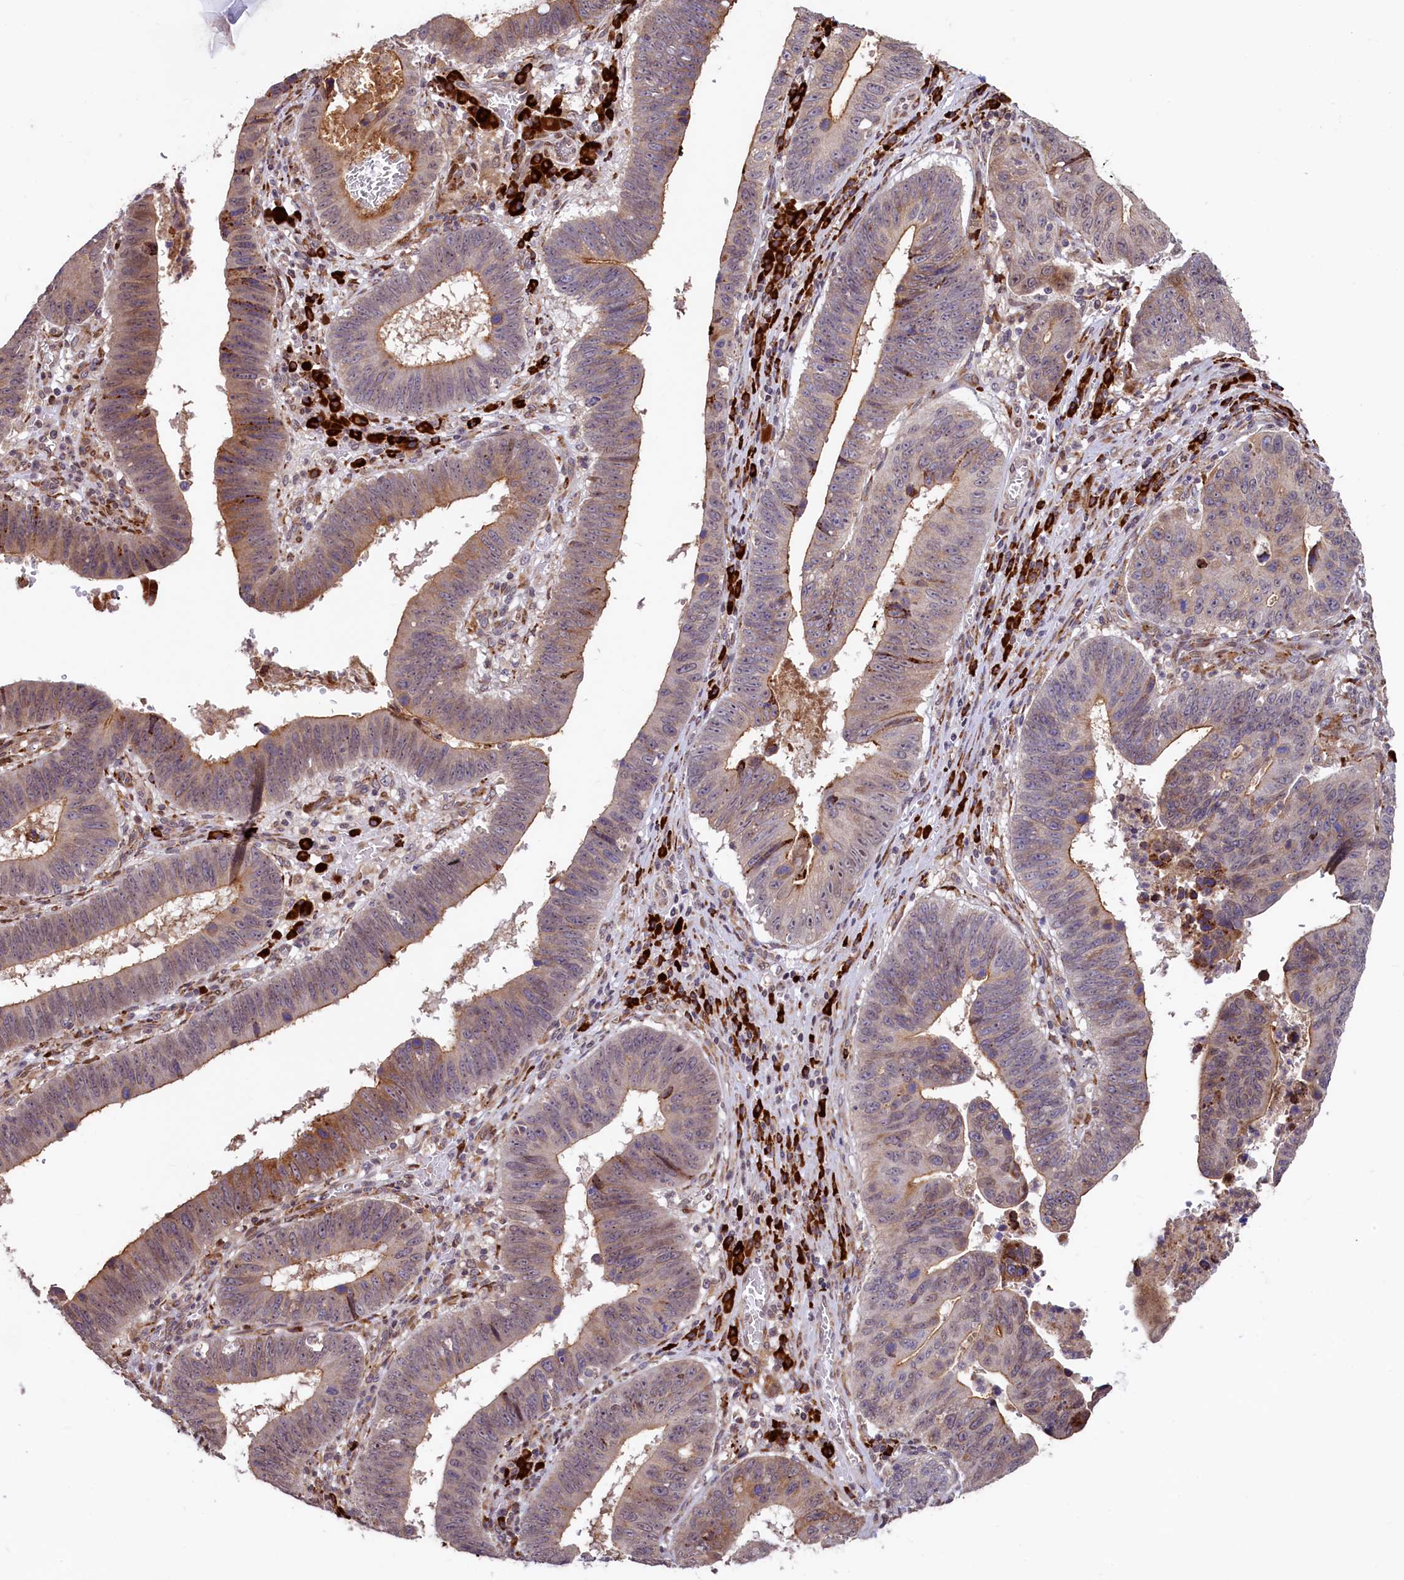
{"staining": {"intensity": "moderate", "quantity": "25%-75%", "location": "cytoplasmic/membranous"}, "tissue": "stomach cancer", "cell_type": "Tumor cells", "image_type": "cancer", "snomed": [{"axis": "morphology", "description": "Adenocarcinoma, NOS"}, {"axis": "topography", "description": "Stomach"}], "caption": "Stomach adenocarcinoma stained with DAB immunohistochemistry exhibits medium levels of moderate cytoplasmic/membranous staining in approximately 25%-75% of tumor cells.", "gene": "C5orf15", "patient": {"sex": "male", "age": 59}}